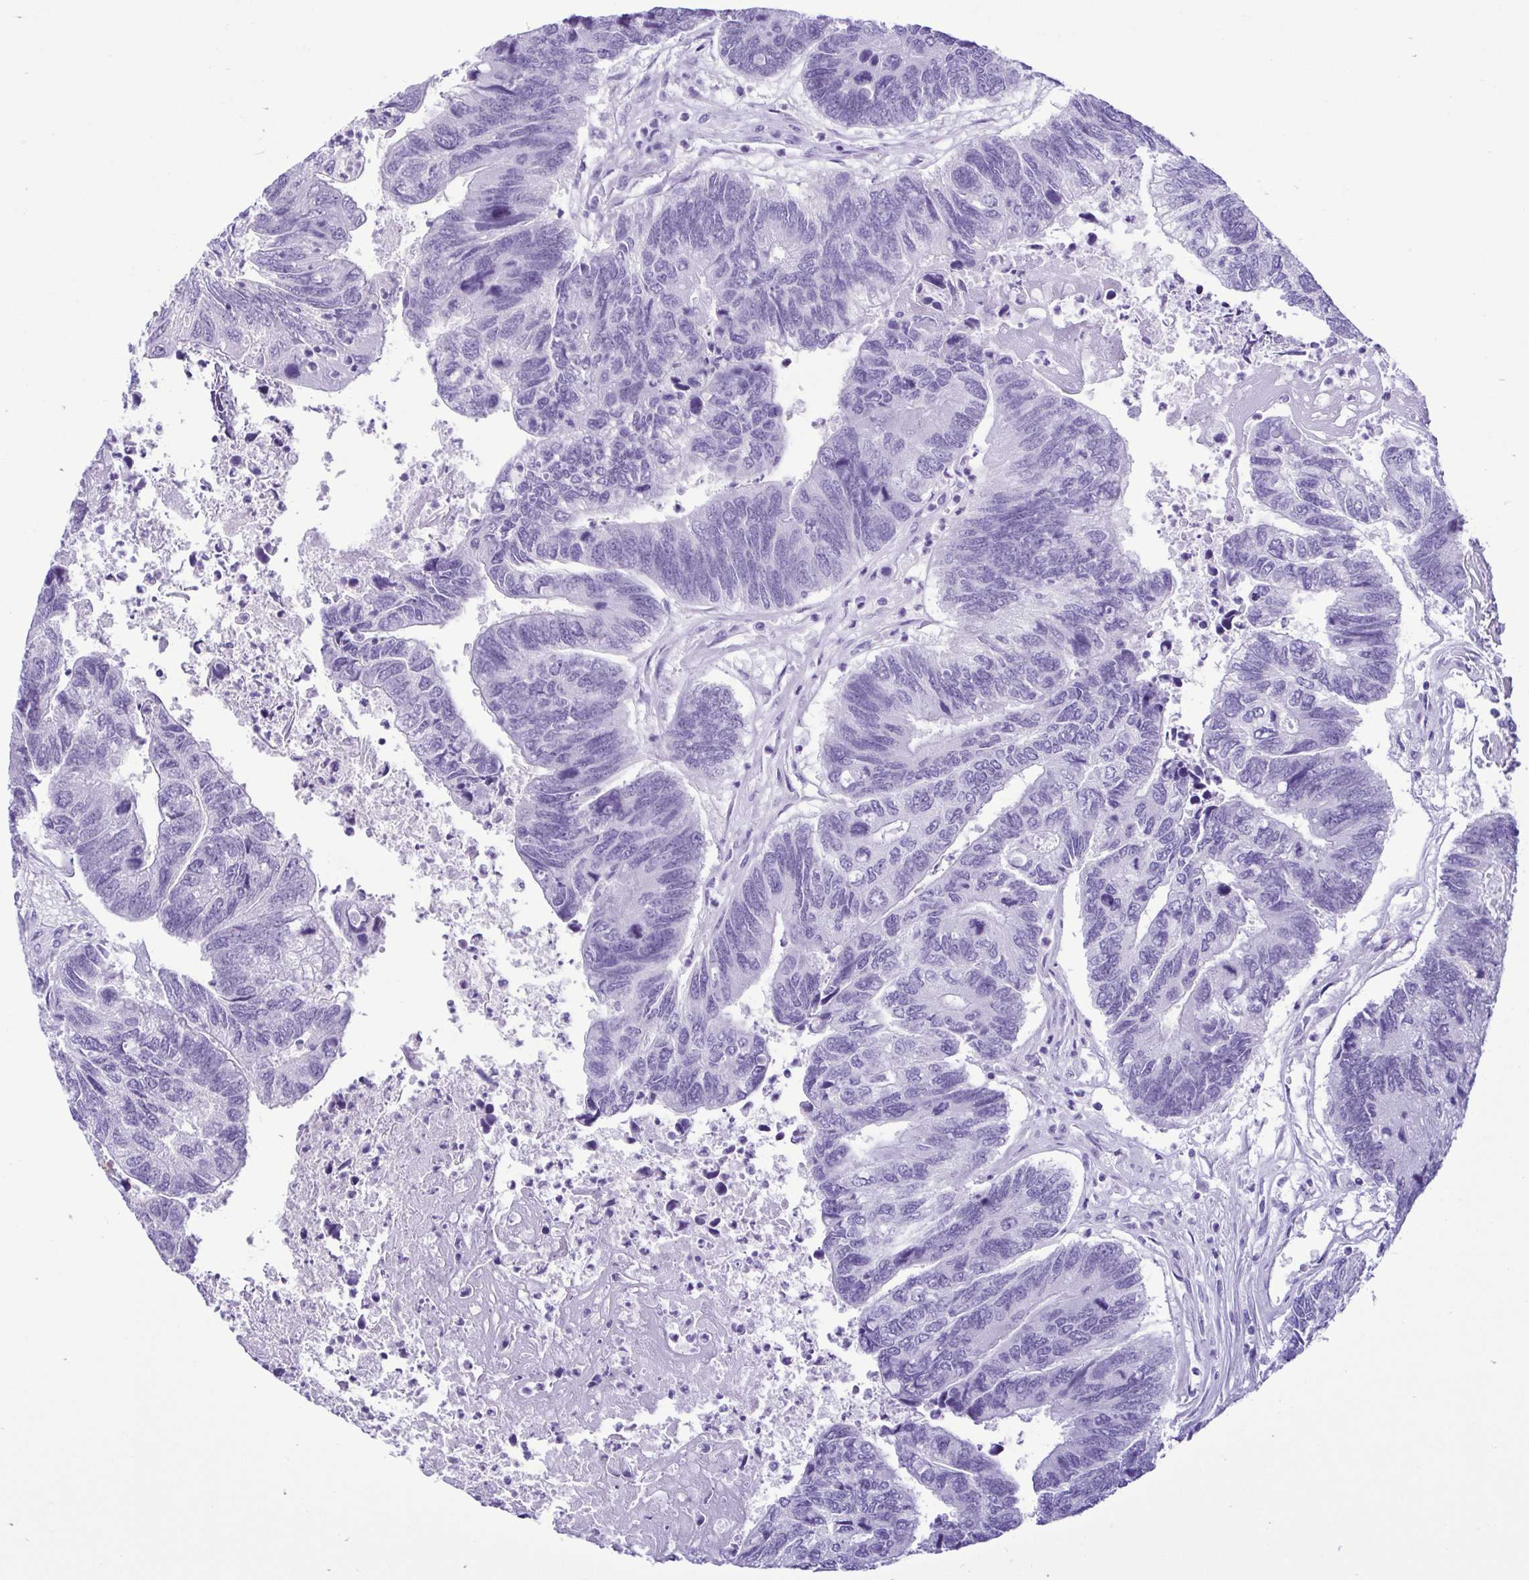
{"staining": {"intensity": "negative", "quantity": "none", "location": "none"}, "tissue": "colorectal cancer", "cell_type": "Tumor cells", "image_type": "cancer", "snomed": [{"axis": "morphology", "description": "Adenocarcinoma, NOS"}, {"axis": "topography", "description": "Colon"}], "caption": "Colorectal adenocarcinoma was stained to show a protein in brown. There is no significant positivity in tumor cells. Brightfield microscopy of immunohistochemistry stained with DAB (3,3'-diaminobenzidine) (brown) and hematoxylin (blue), captured at high magnification.", "gene": "SPATA16", "patient": {"sex": "female", "age": 67}}